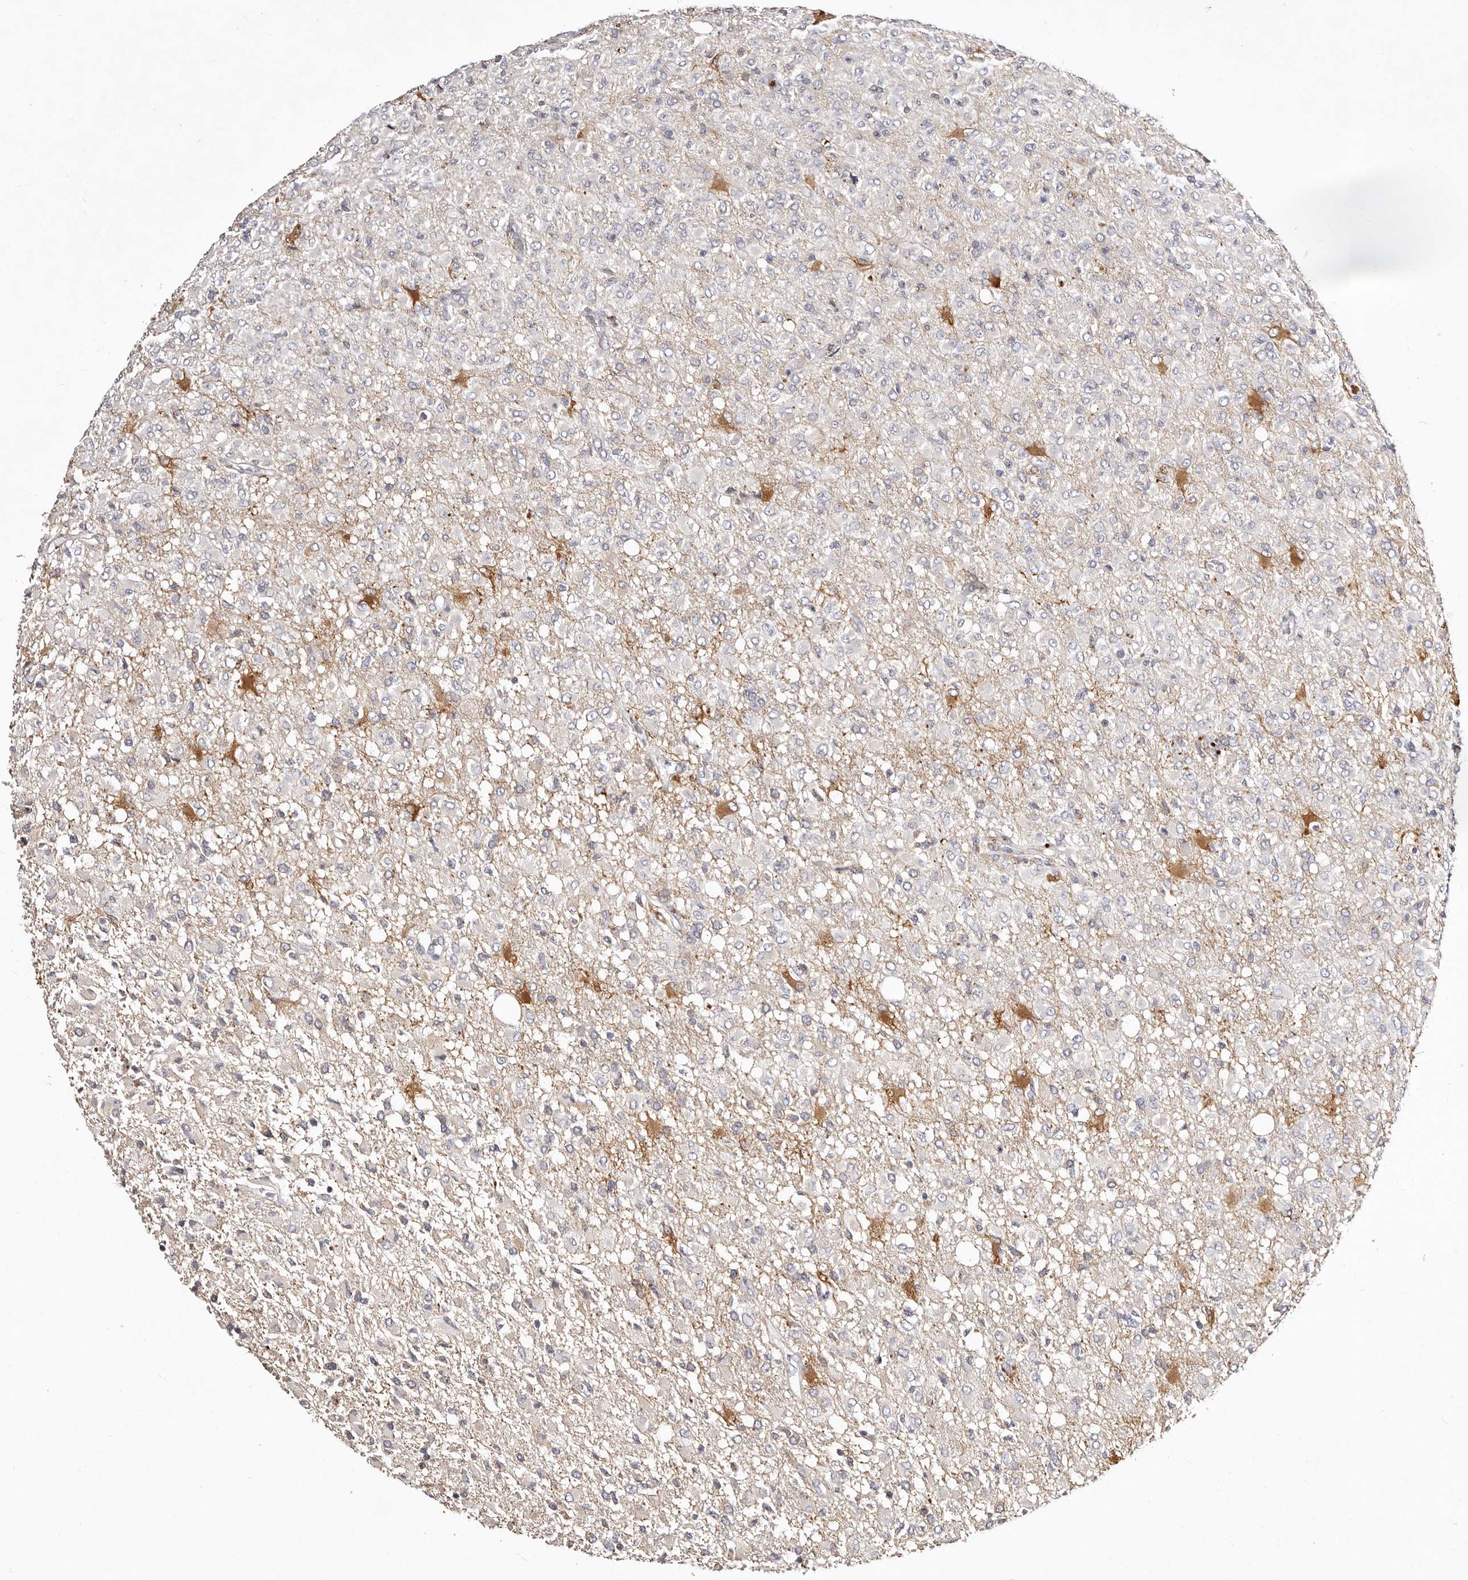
{"staining": {"intensity": "negative", "quantity": "none", "location": "none"}, "tissue": "glioma", "cell_type": "Tumor cells", "image_type": "cancer", "snomed": [{"axis": "morphology", "description": "Glioma, malignant, High grade"}, {"axis": "topography", "description": "Brain"}], "caption": "This is an IHC micrograph of glioma. There is no staining in tumor cells.", "gene": "MRPS33", "patient": {"sex": "female", "age": 57}}